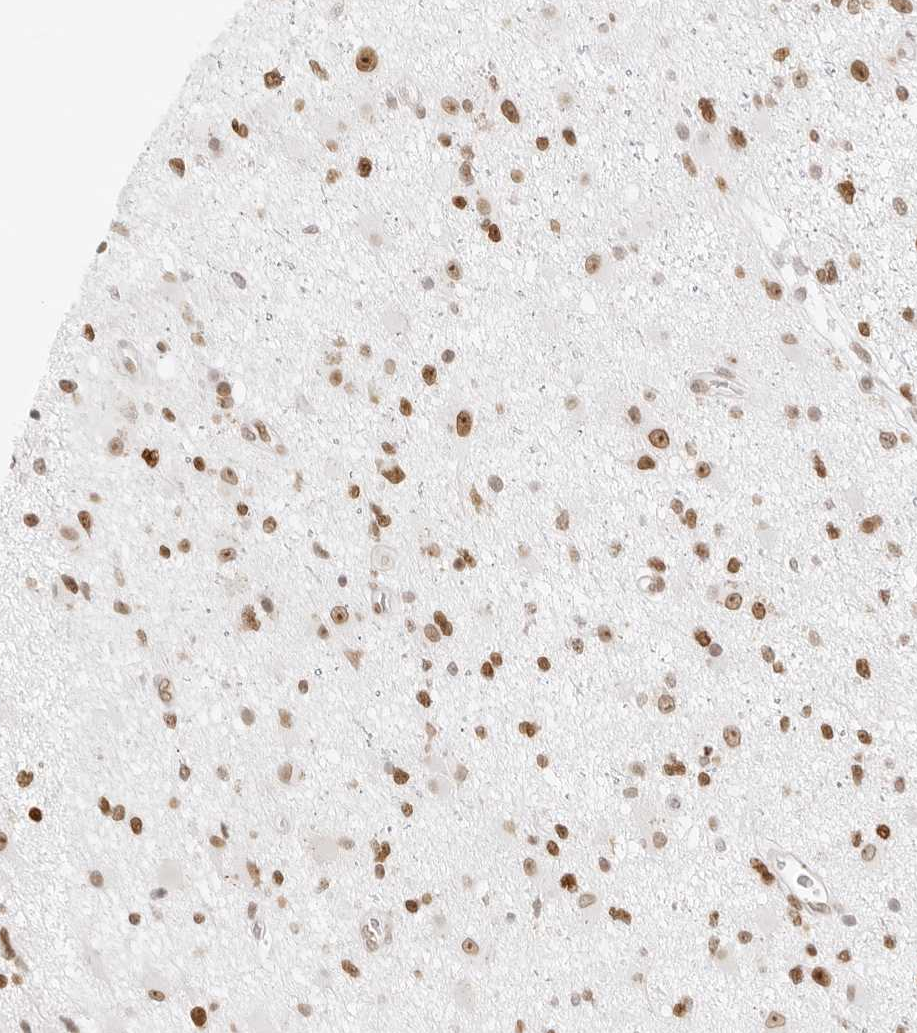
{"staining": {"intensity": "moderate", "quantity": ">75%", "location": "nuclear"}, "tissue": "glioma", "cell_type": "Tumor cells", "image_type": "cancer", "snomed": [{"axis": "morphology", "description": "Glioma, malignant, High grade"}, {"axis": "topography", "description": "Brain"}], "caption": "A medium amount of moderate nuclear expression is identified in approximately >75% of tumor cells in glioma tissue. (IHC, brightfield microscopy, high magnification).", "gene": "RCC1", "patient": {"sex": "male", "age": 33}}